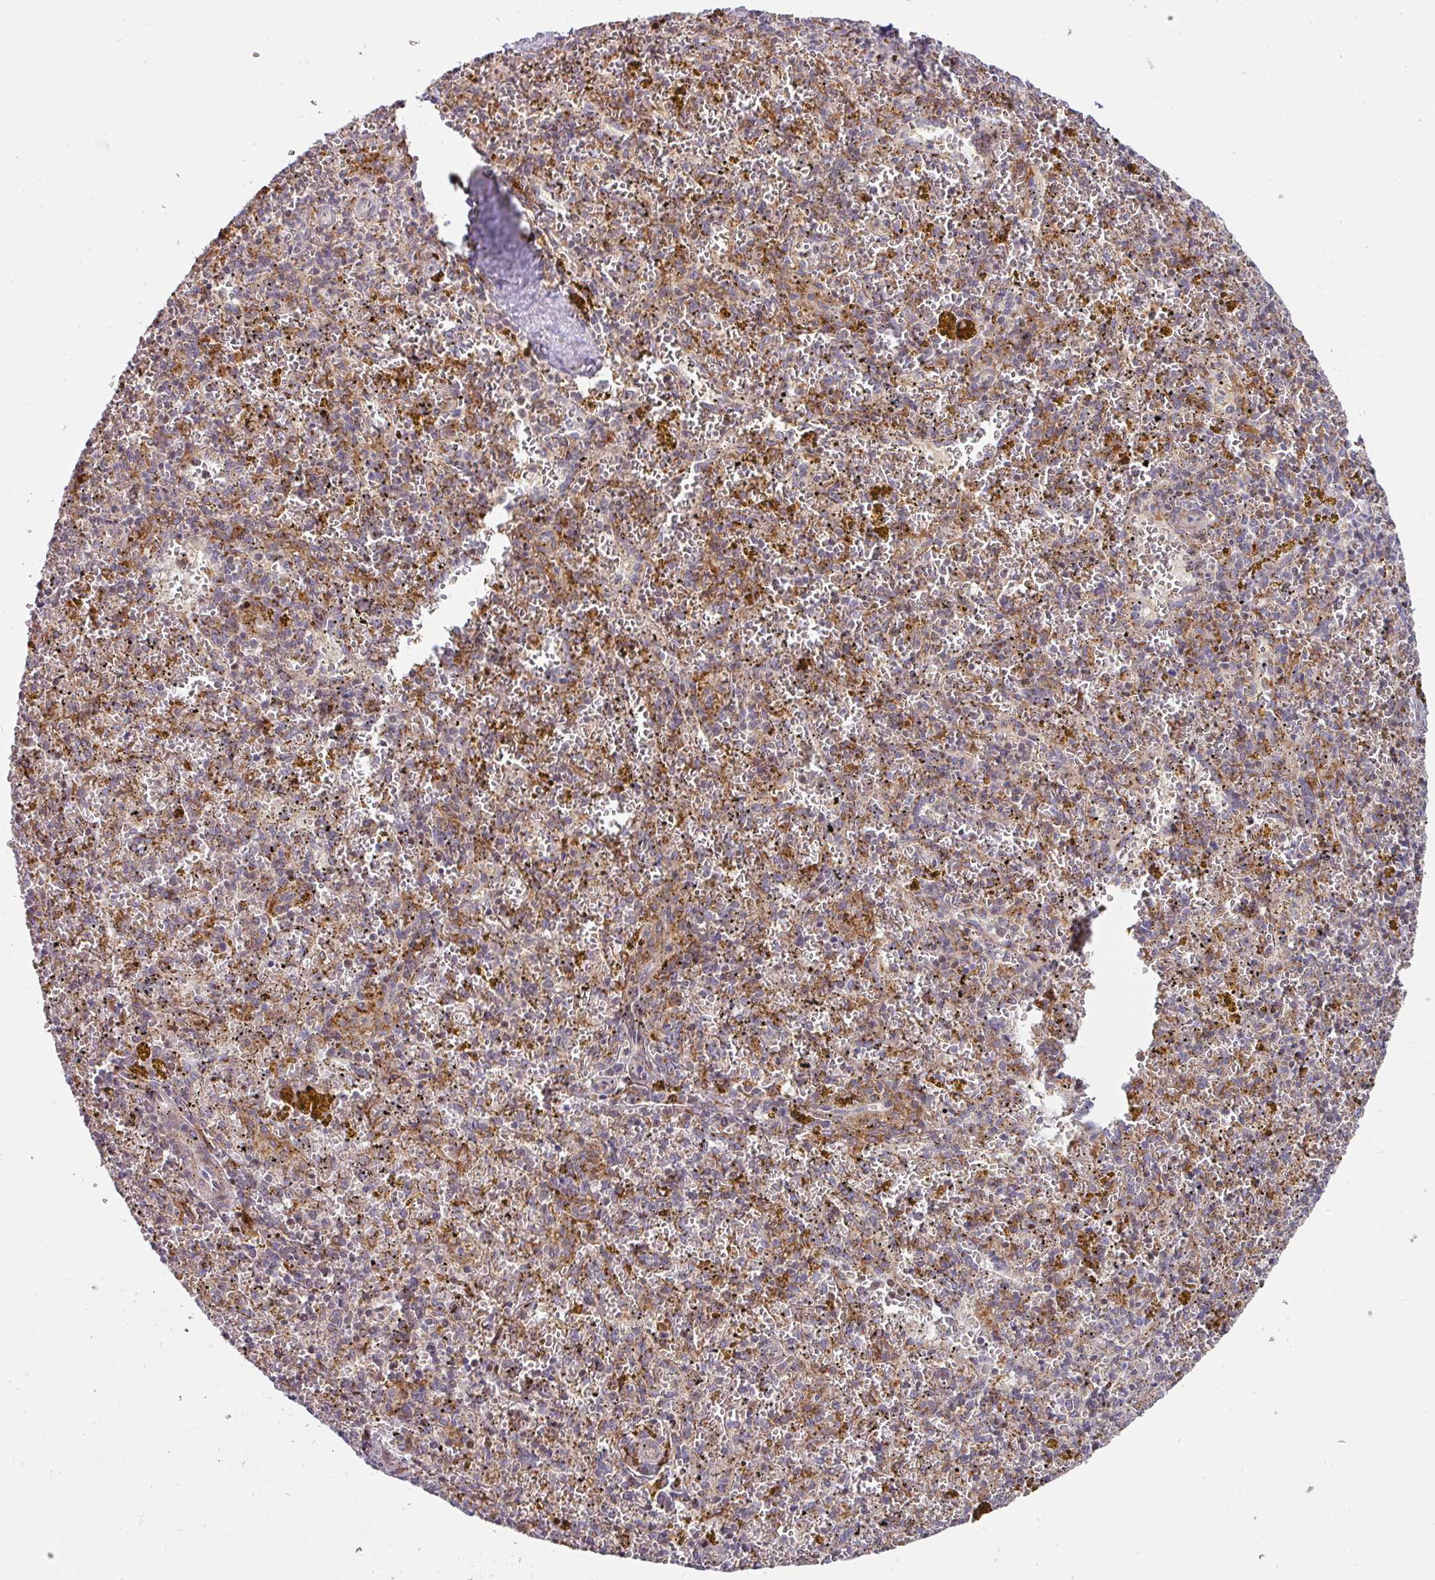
{"staining": {"intensity": "moderate", "quantity": "25%-75%", "location": "cytoplasmic/membranous"}, "tissue": "spleen", "cell_type": "Cells in red pulp", "image_type": "normal", "snomed": [{"axis": "morphology", "description": "Normal tissue, NOS"}, {"axis": "topography", "description": "Spleen"}], "caption": "Benign spleen was stained to show a protein in brown. There is medium levels of moderate cytoplasmic/membranous staining in approximately 25%-75% of cells in red pulp.", "gene": "ZNF268", "patient": {"sex": "male", "age": 57}}